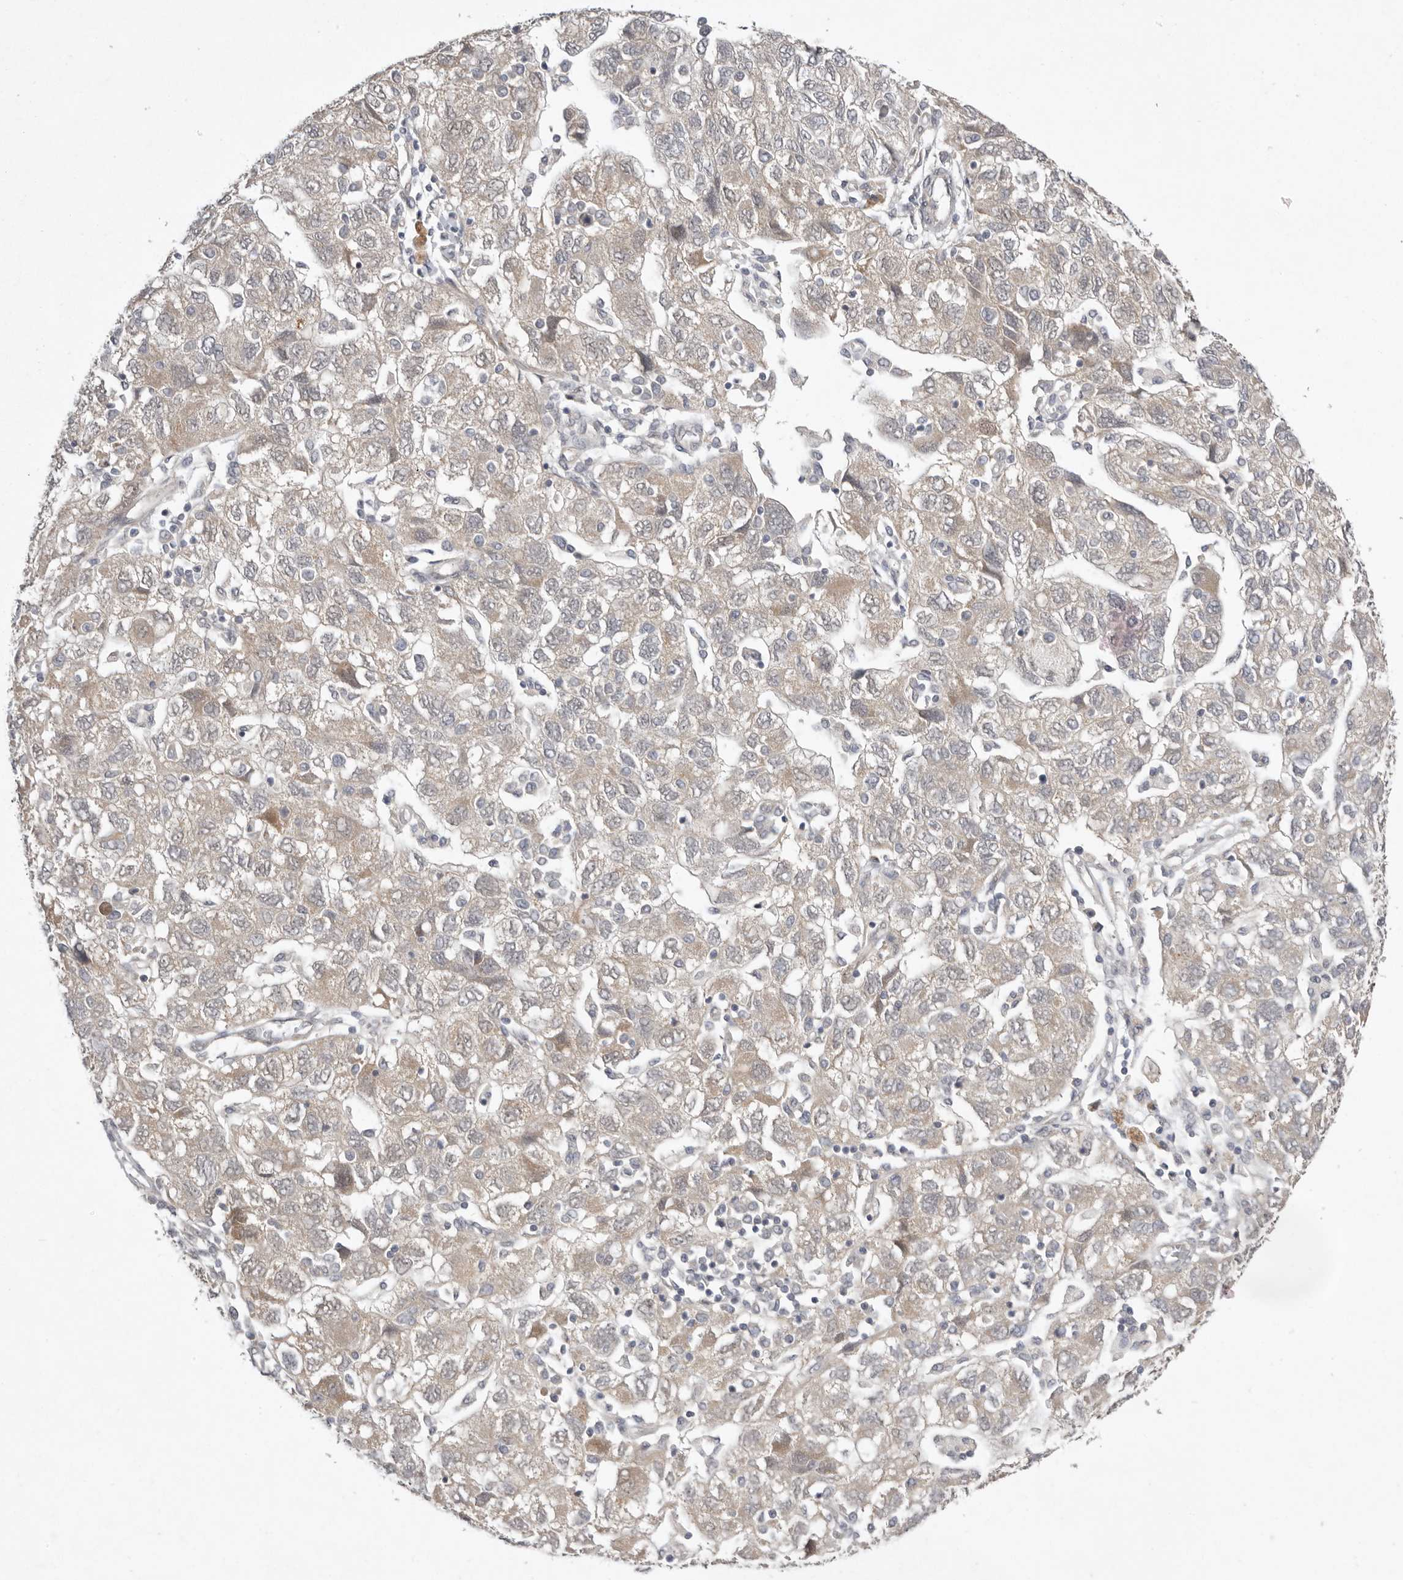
{"staining": {"intensity": "weak", "quantity": "25%-75%", "location": "cytoplasmic/membranous"}, "tissue": "ovarian cancer", "cell_type": "Tumor cells", "image_type": "cancer", "snomed": [{"axis": "morphology", "description": "Carcinoma, NOS"}, {"axis": "morphology", "description": "Cystadenocarcinoma, serous, NOS"}, {"axis": "topography", "description": "Ovary"}], "caption": "This image demonstrates IHC staining of human carcinoma (ovarian), with low weak cytoplasmic/membranous staining in about 25%-75% of tumor cells.", "gene": "NSUN4", "patient": {"sex": "female", "age": 69}}